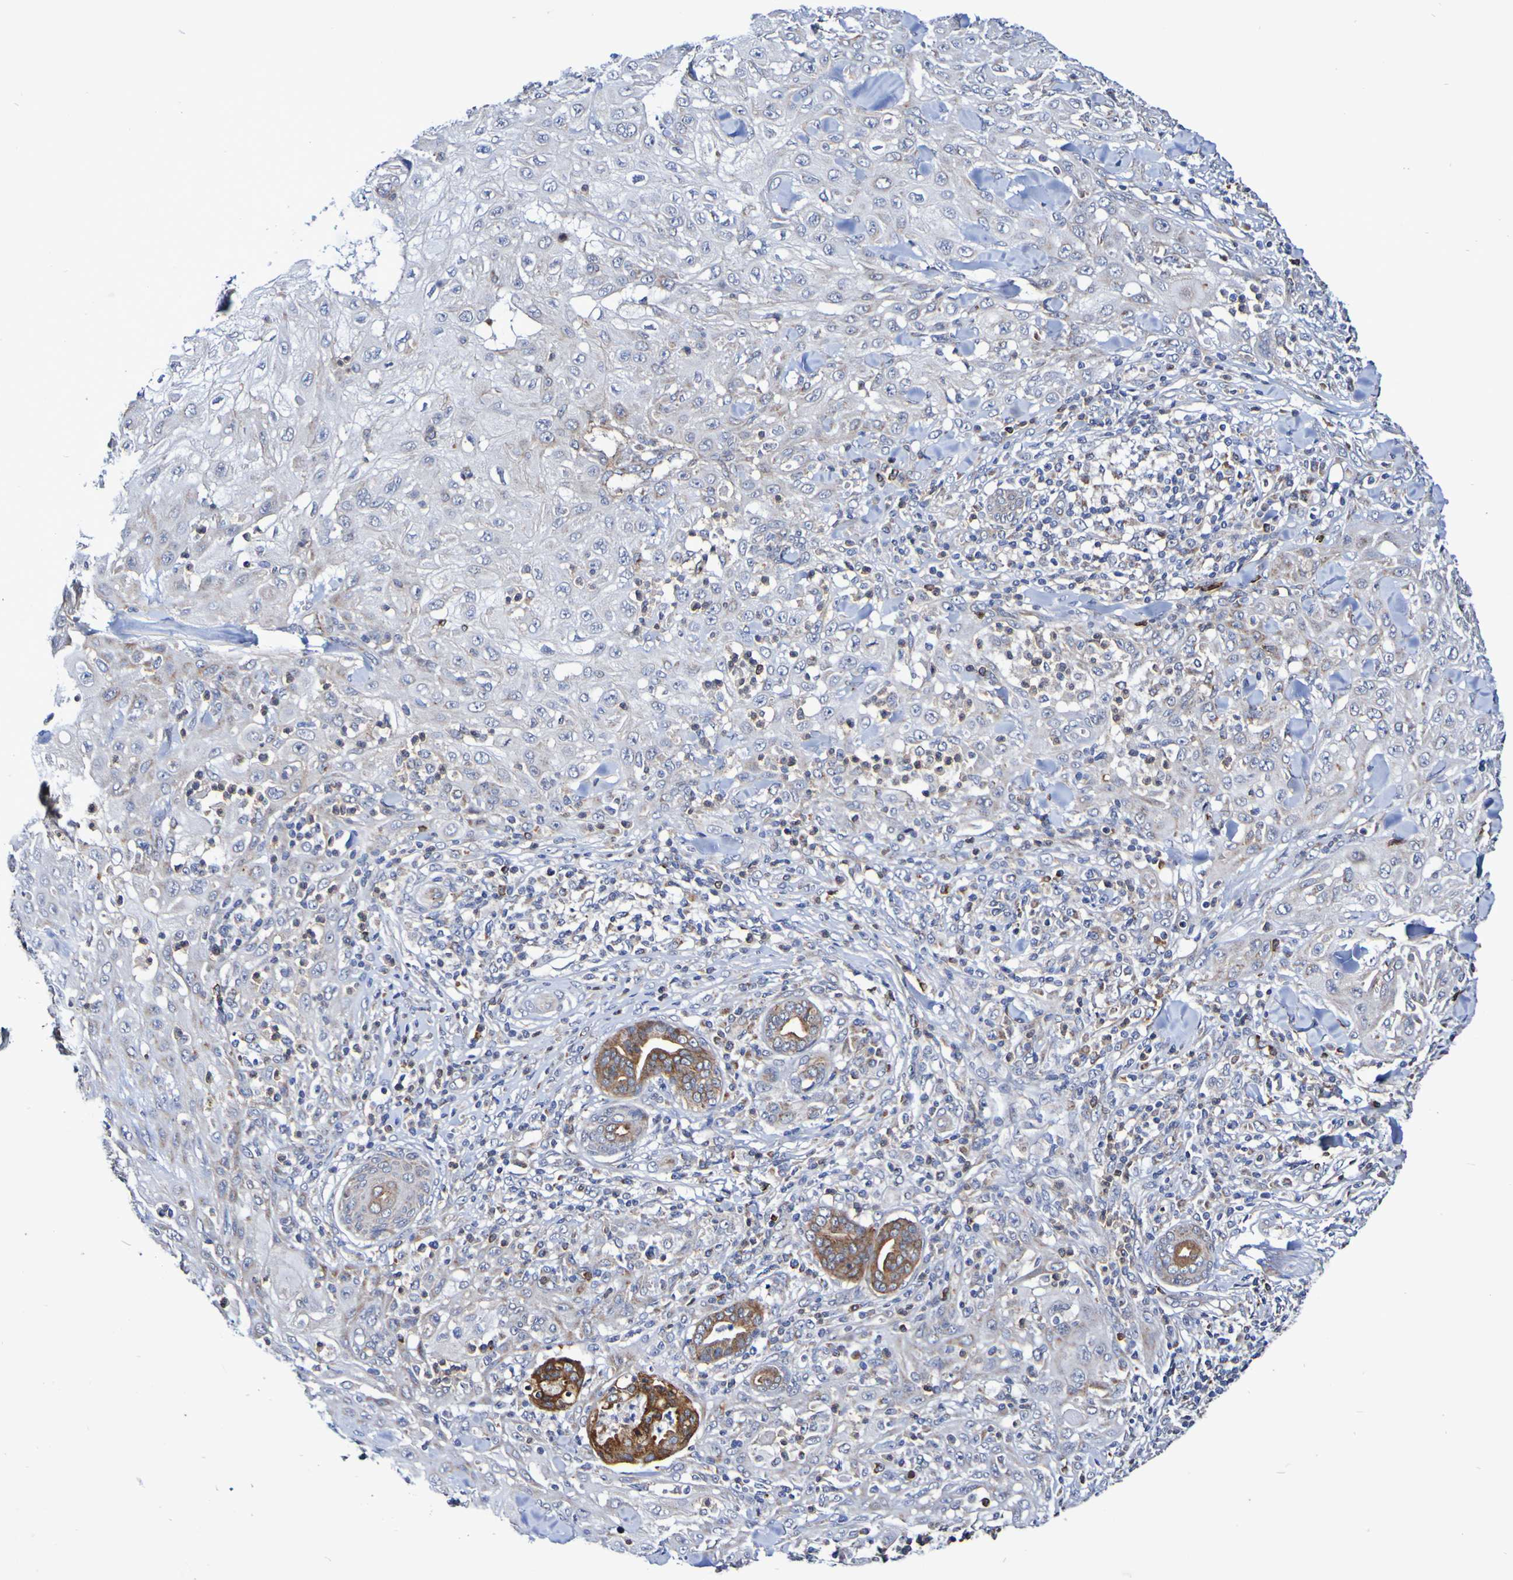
{"staining": {"intensity": "weak", "quantity": ">75%", "location": "cytoplasmic/membranous"}, "tissue": "skin cancer", "cell_type": "Tumor cells", "image_type": "cancer", "snomed": [{"axis": "morphology", "description": "Squamous cell carcinoma, NOS"}, {"axis": "topography", "description": "Skin"}], "caption": "Skin cancer (squamous cell carcinoma) tissue exhibits weak cytoplasmic/membranous expression in approximately >75% of tumor cells, visualized by immunohistochemistry.", "gene": "GJB1", "patient": {"sex": "male", "age": 24}}